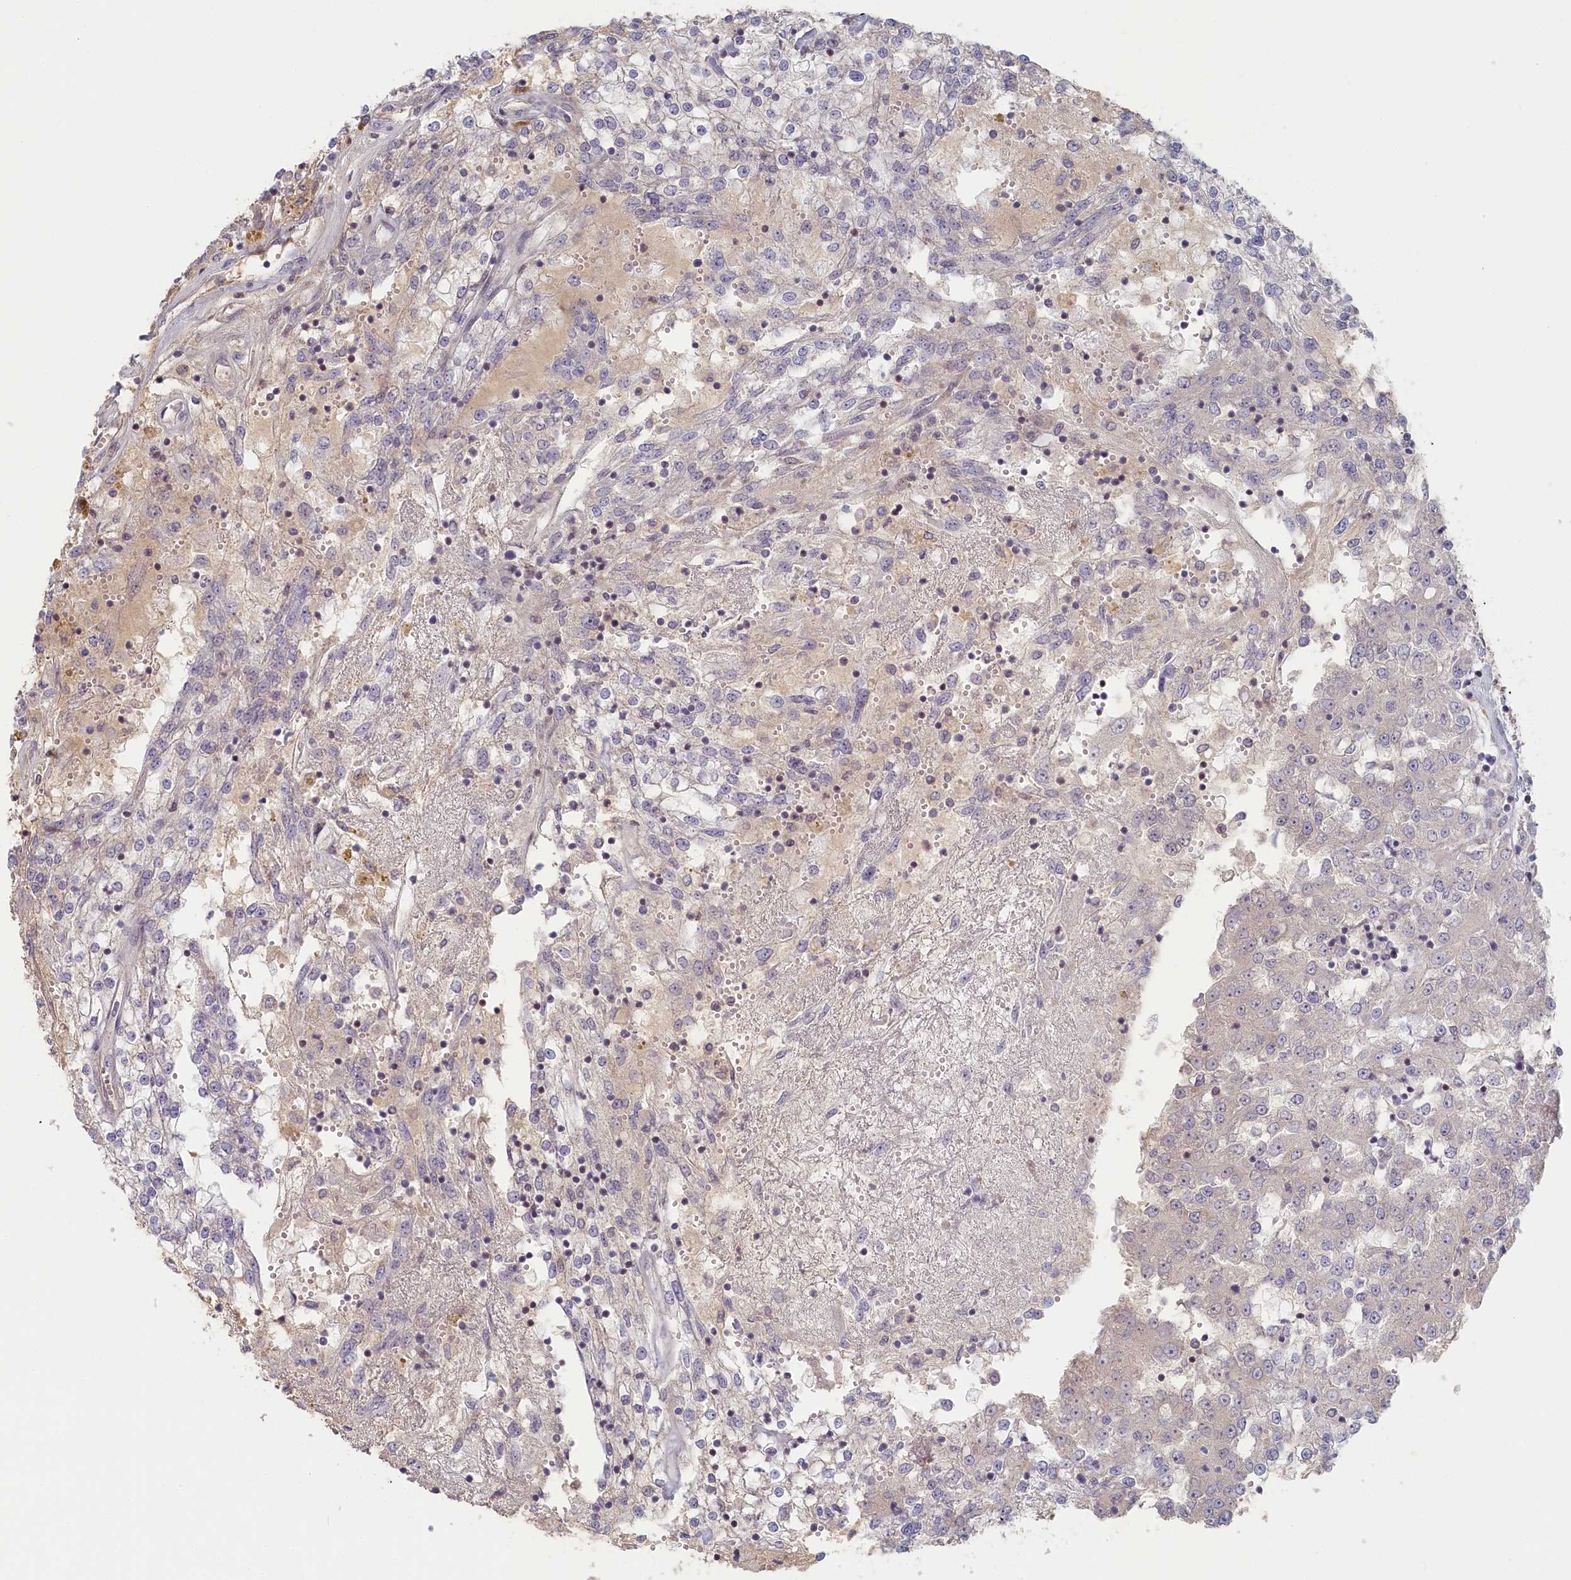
{"staining": {"intensity": "negative", "quantity": "none", "location": "none"}, "tissue": "renal cancer", "cell_type": "Tumor cells", "image_type": "cancer", "snomed": [{"axis": "morphology", "description": "Adenocarcinoma, NOS"}, {"axis": "topography", "description": "Kidney"}], "caption": "The micrograph reveals no significant staining in tumor cells of renal adenocarcinoma.", "gene": "INTS4", "patient": {"sex": "female", "age": 52}}